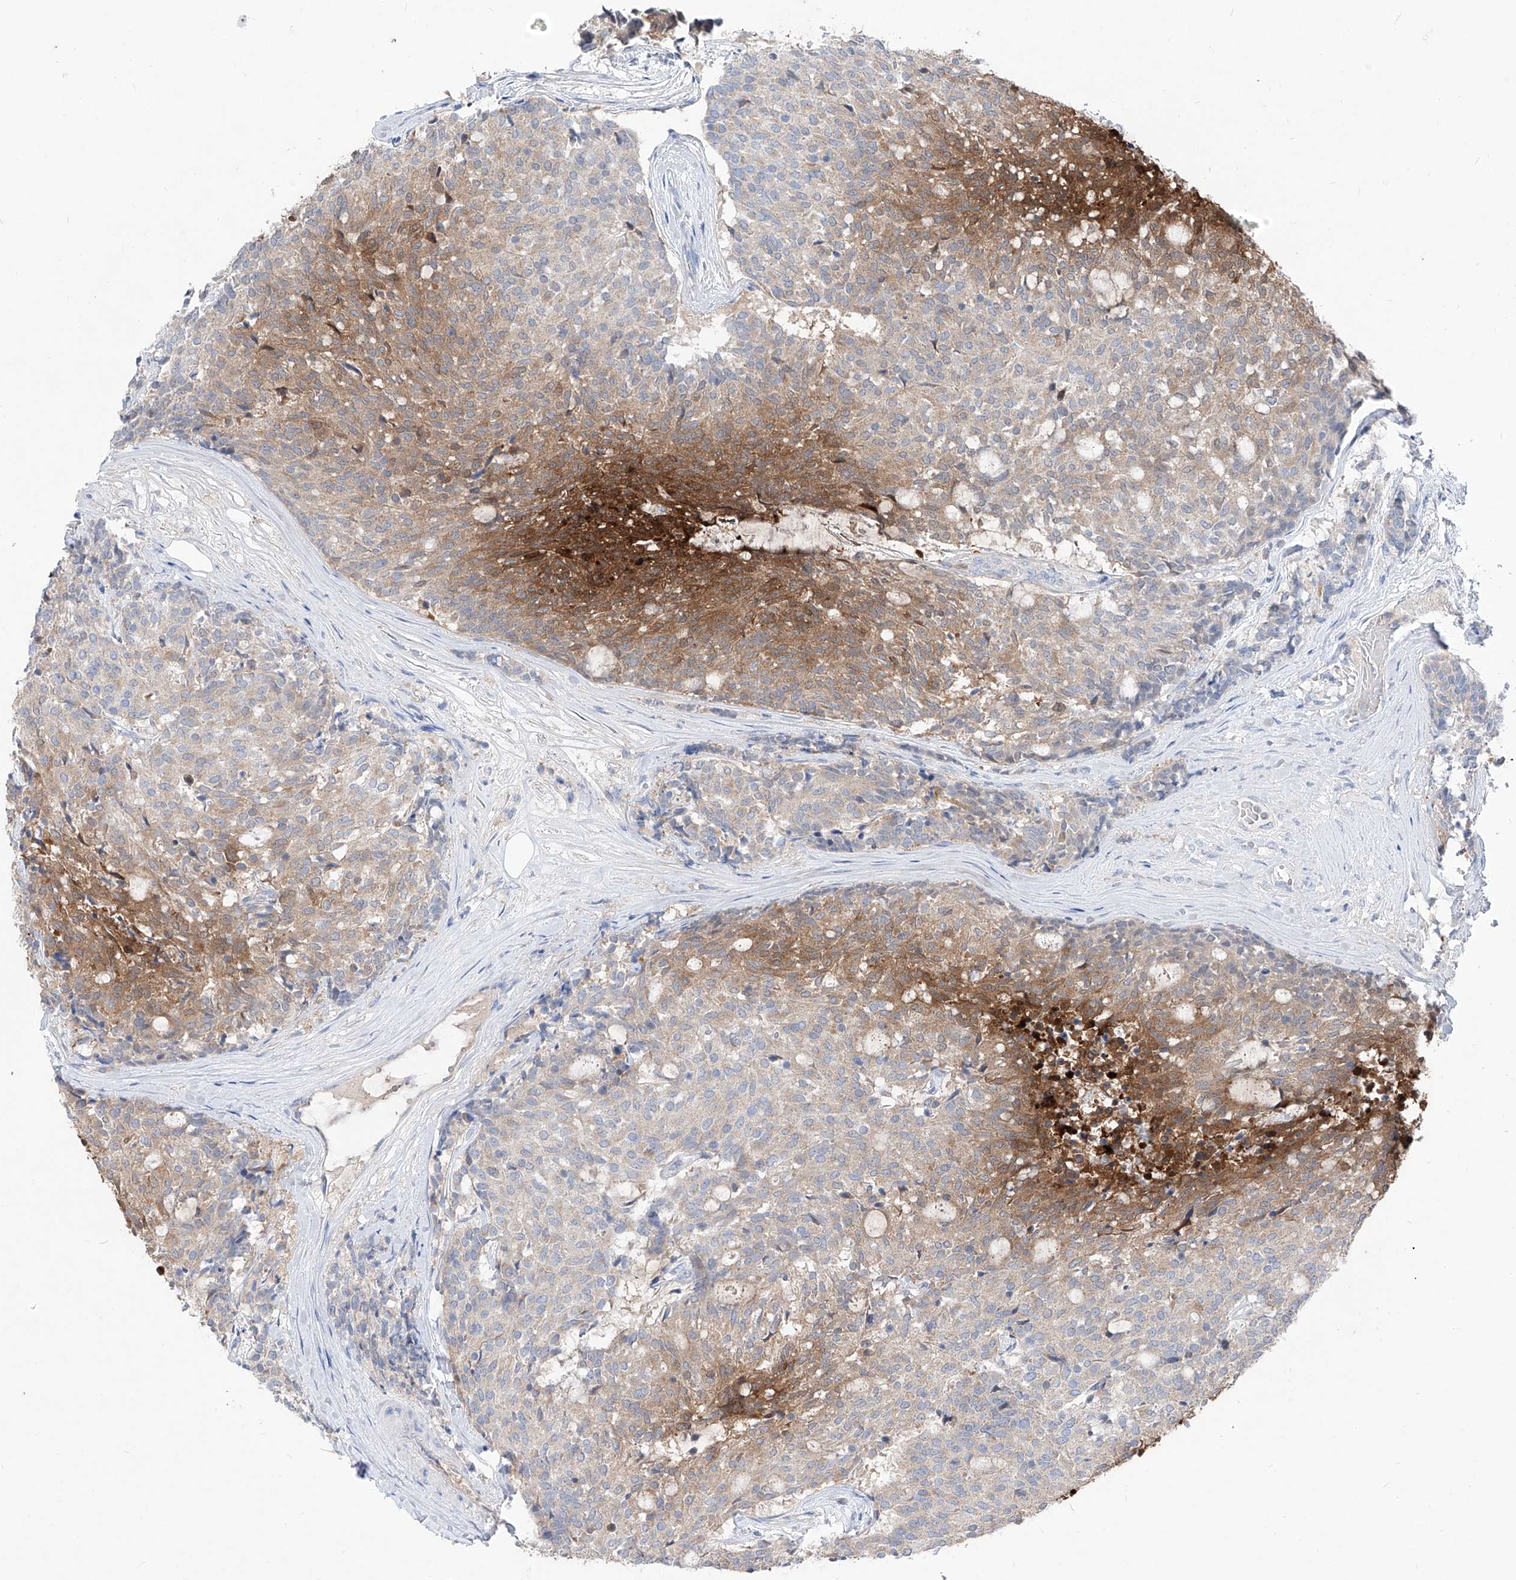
{"staining": {"intensity": "moderate", "quantity": "25%-75%", "location": "cytoplasmic/membranous"}, "tissue": "carcinoid", "cell_type": "Tumor cells", "image_type": "cancer", "snomed": [{"axis": "morphology", "description": "Carcinoid, malignant, NOS"}, {"axis": "topography", "description": "Pancreas"}], "caption": "A brown stain shows moderate cytoplasmic/membranous staining of a protein in carcinoid (malignant) tumor cells. The staining is performed using DAB (3,3'-diaminobenzidine) brown chromogen to label protein expression. The nuclei are counter-stained blue using hematoxylin.", "gene": "UFL1", "patient": {"sex": "female", "age": 54}}